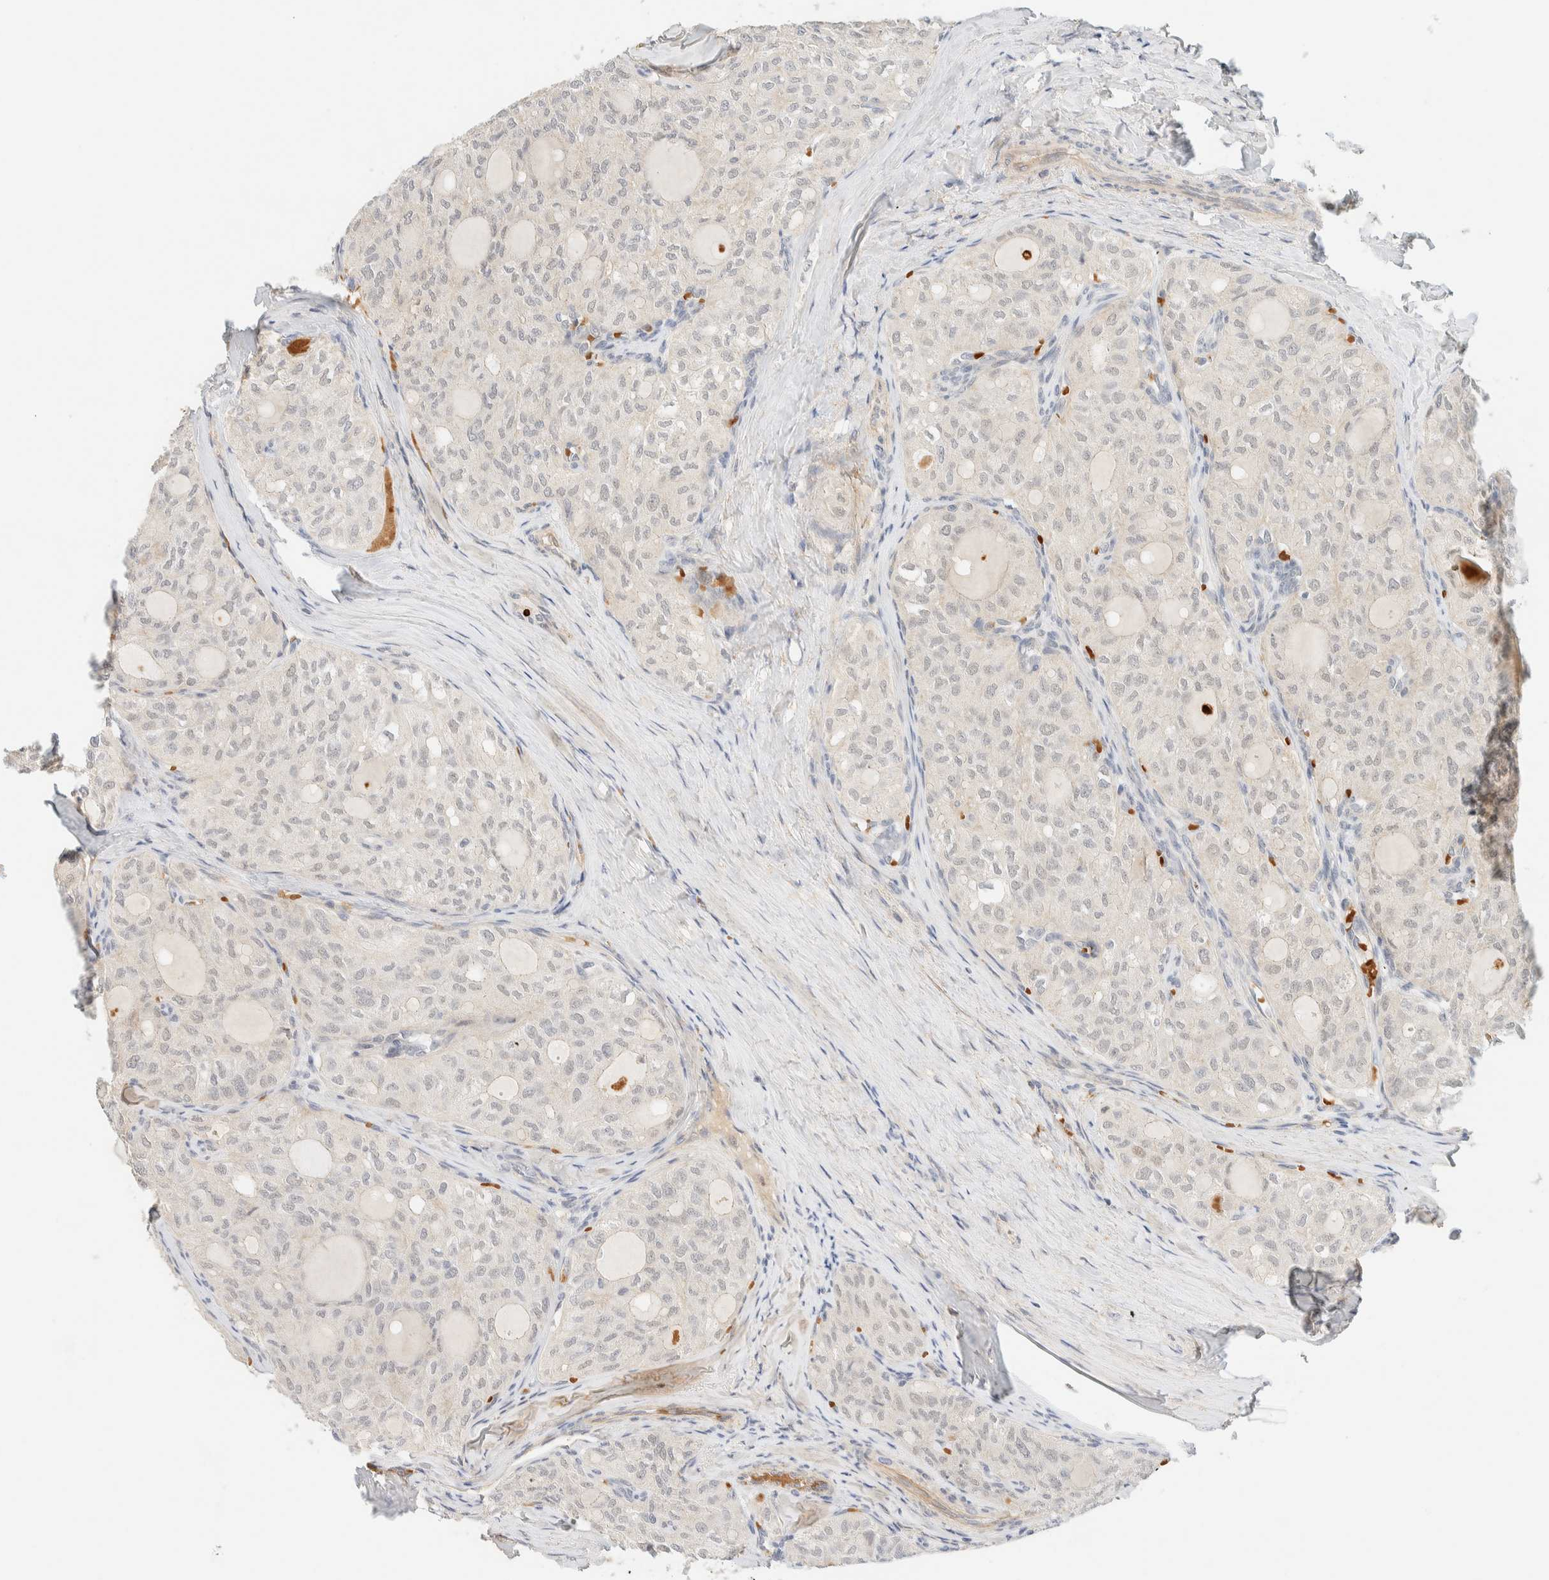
{"staining": {"intensity": "negative", "quantity": "none", "location": "none"}, "tissue": "thyroid cancer", "cell_type": "Tumor cells", "image_type": "cancer", "snomed": [{"axis": "morphology", "description": "Follicular adenoma carcinoma, NOS"}, {"axis": "topography", "description": "Thyroid gland"}], "caption": "The IHC image has no significant staining in tumor cells of thyroid cancer (follicular adenoma carcinoma) tissue.", "gene": "TNK1", "patient": {"sex": "male", "age": 75}}